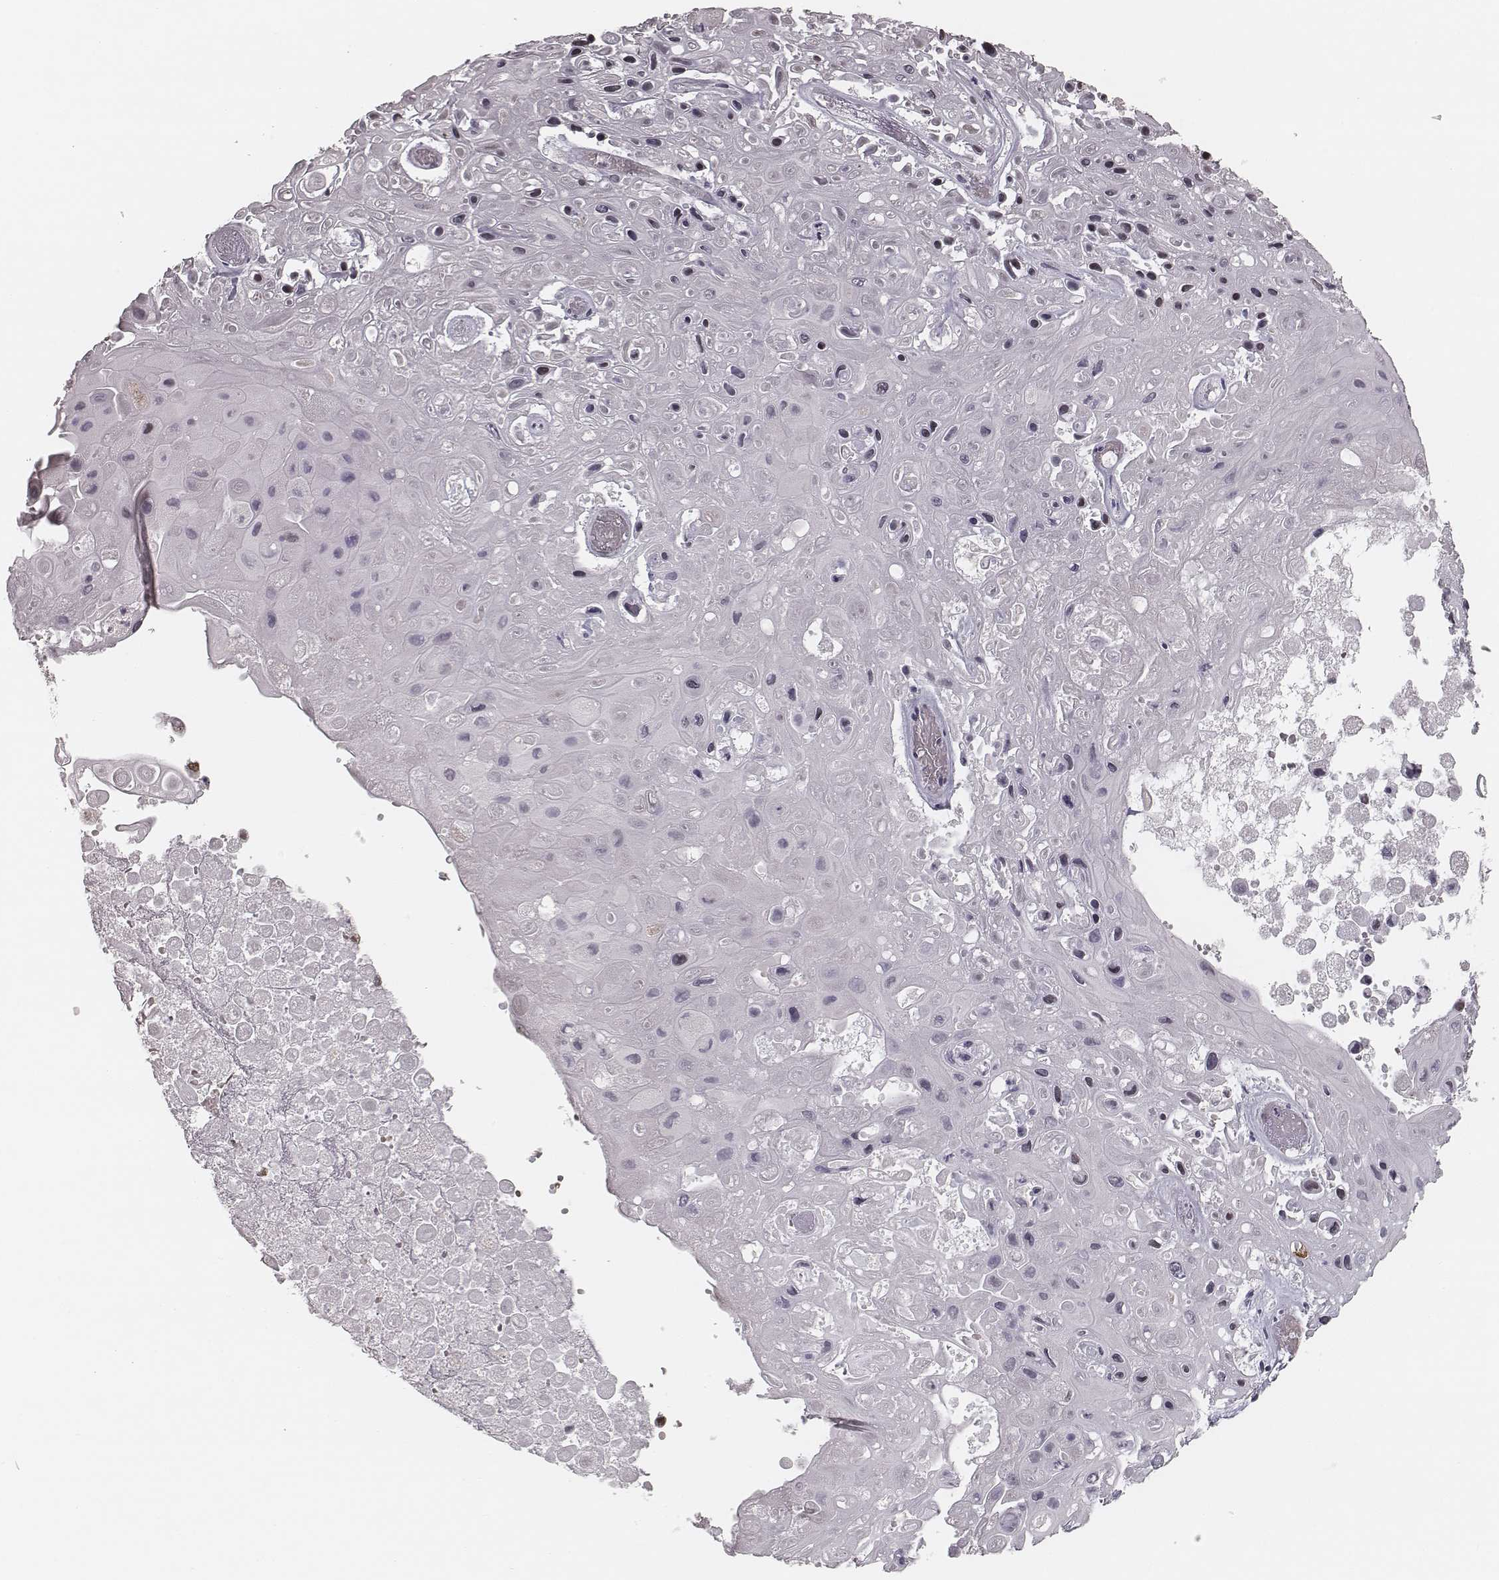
{"staining": {"intensity": "weak", "quantity": ">75%", "location": "nuclear"}, "tissue": "skin cancer", "cell_type": "Tumor cells", "image_type": "cancer", "snomed": [{"axis": "morphology", "description": "Squamous cell carcinoma, NOS"}, {"axis": "topography", "description": "Skin"}], "caption": "Brown immunohistochemical staining in human skin cancer exhibits weak nuclear staining in about >75% of tumor cells.", "gene": "HMGA2", "patient": {"sex": "male", "age": 82}}